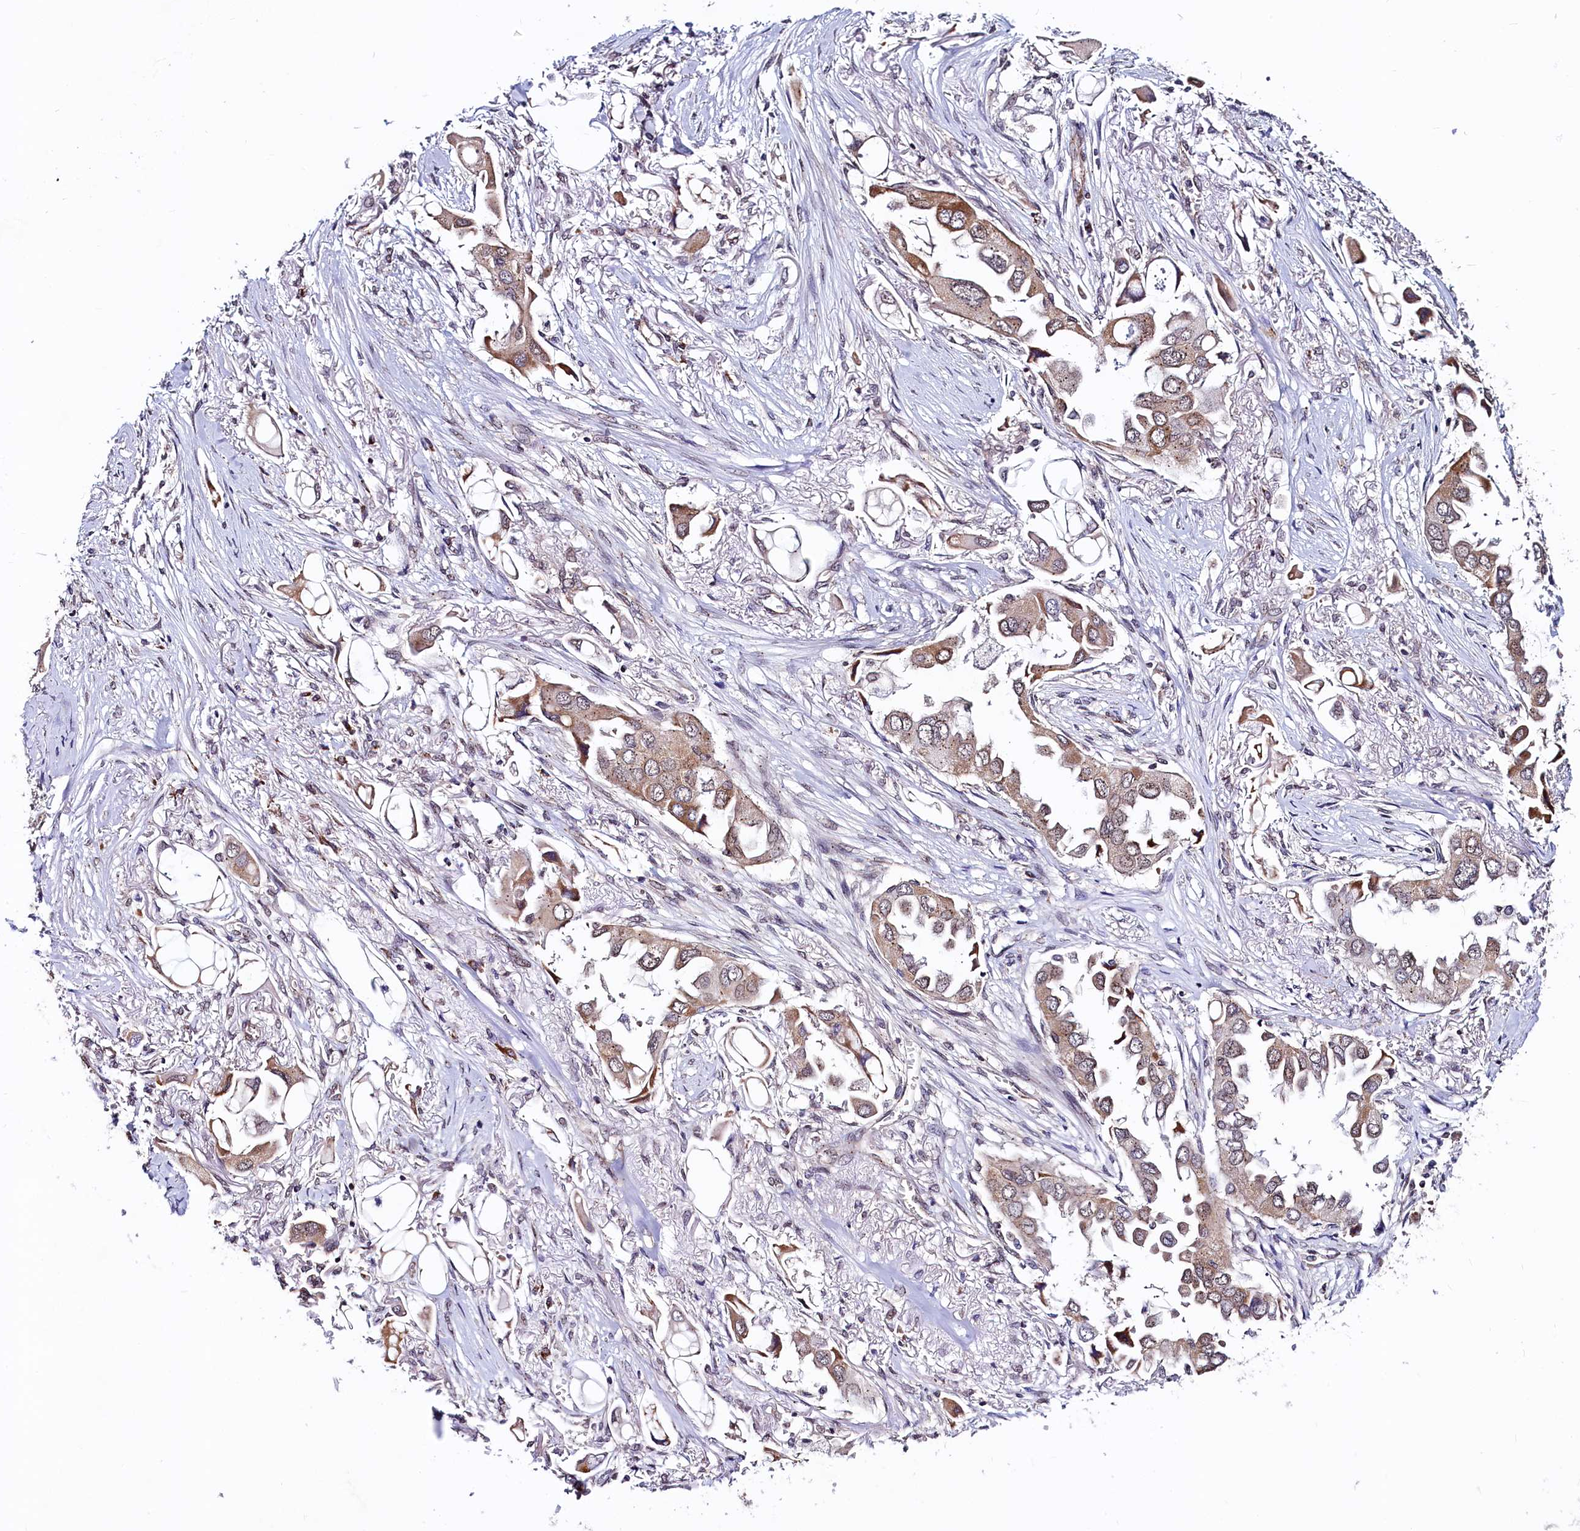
{"staining": {"intensity": "moderate", "quantity": "25%-75%", "location": "cytoplasmic/membranous"}, "tissue": "lung cancer", "cell_type": "Tumor cells", "image_type": "cancer", "snomed": [{"axis": "morphology", "description": "Adenocarcinoma, NOS"}, {"axis": "topography", "description": "Lung"}], "caption": "Lung cancer stained with DAB (3,3'-diaminobenzidine) IHC shows medium levels of moderate cytoplasmic/membranous expression in about 25%-75% of tumor cells.", "gene": "SEC24C", "patient": {"sex": "female", "age": 76}}